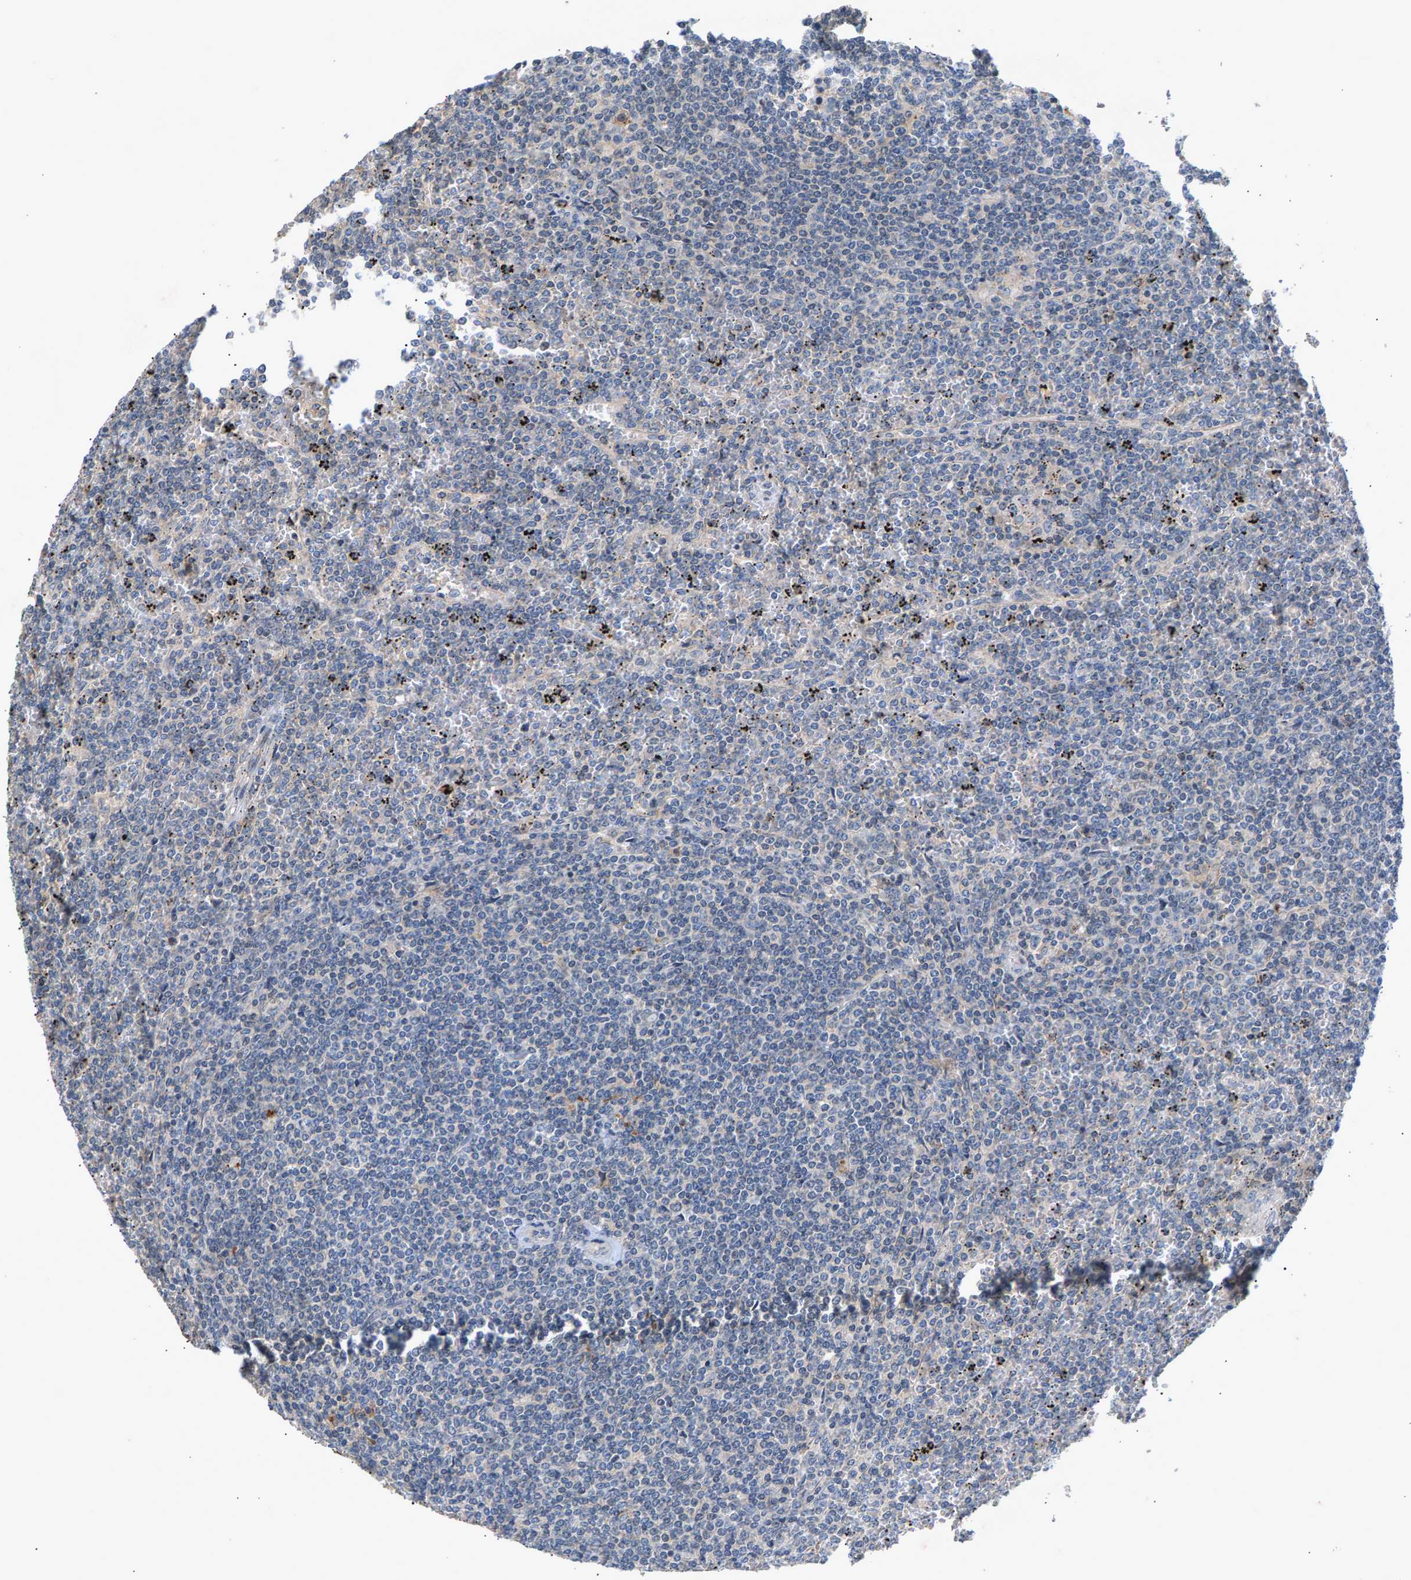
{"staining": {"intensity": "negative", "quantity": "none", "location": "none"}, "tissue": "lymphoma", "cell_type": "Tumor cells", "image_type": "cancer", "snomed": [{"axis": "morphology", "description": "Malignant lymphoma, non-Hodgkin's type, Low grade"}, {"axis": "topography", "description": "Spleen"}], "caption": "A micrograph of human lymphoma is negative for staining in tumor cells. (DAB (3,3'-diaminobenzidine) immunohistochemistry (IHC) with hematoxylin counter stain).", "gene": "ZPR1", "patient": {"sex": "female", "age": 19}}